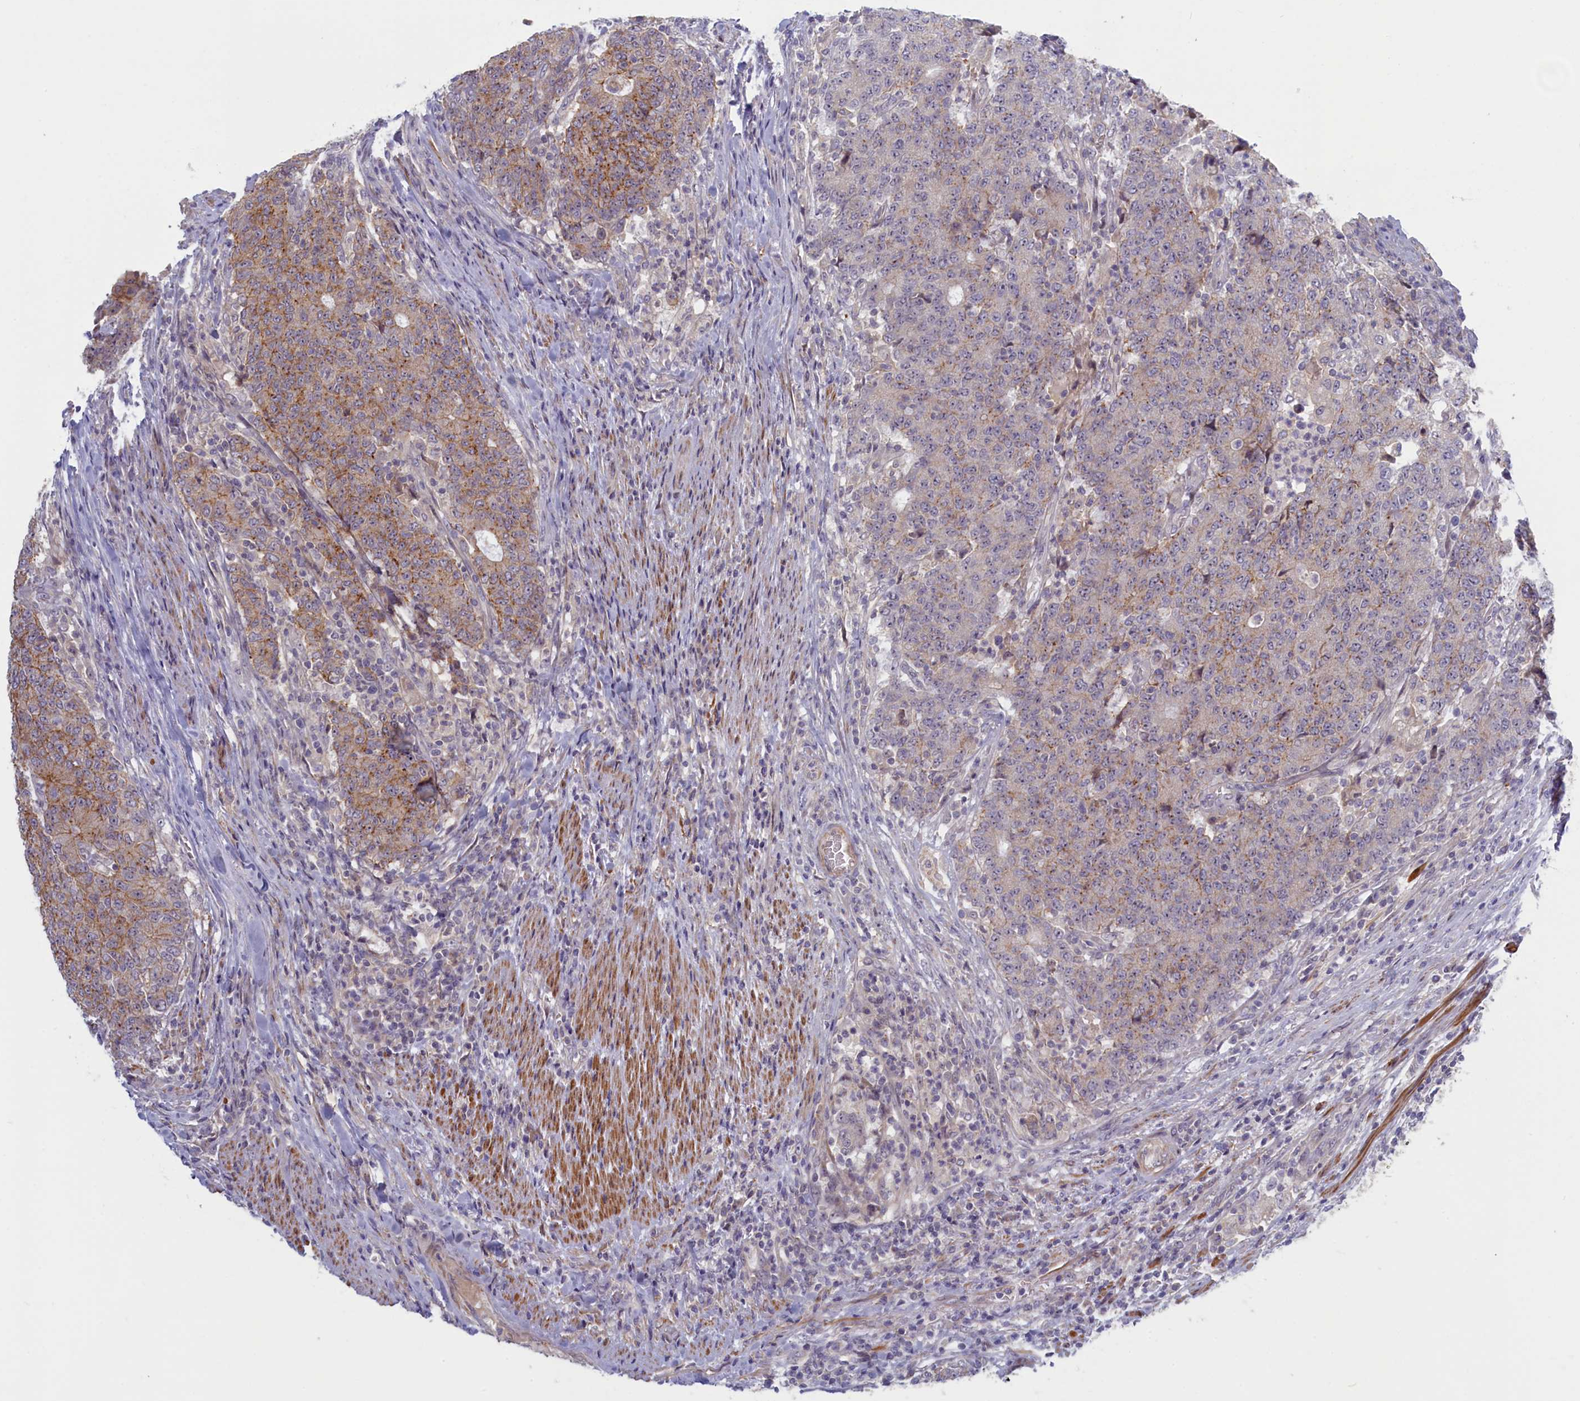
{"staining": {"intensity": "moderate", "quantity": ">75%", "location": "cytoplasmic/membranous"}, "tissue": "colorectal cancer", "cell_type": "Tumor cells", "image_type": "cancer", "snomed": [{"axis": "morphology", "description": "Adenocarcinoma, NOS"}, {"axis": "topography", "description": "Colon"}], "caption": "A high-resolution histopathology image shows immunohistochemistry (IHC) staining of adenocarcinoma (colorectal), which shows moderate cytoplasmic/membranous staining in approximately >75% of tumor cells.", "gene": "TRPM4", "patient": {"sex": "female", "age": 75}}